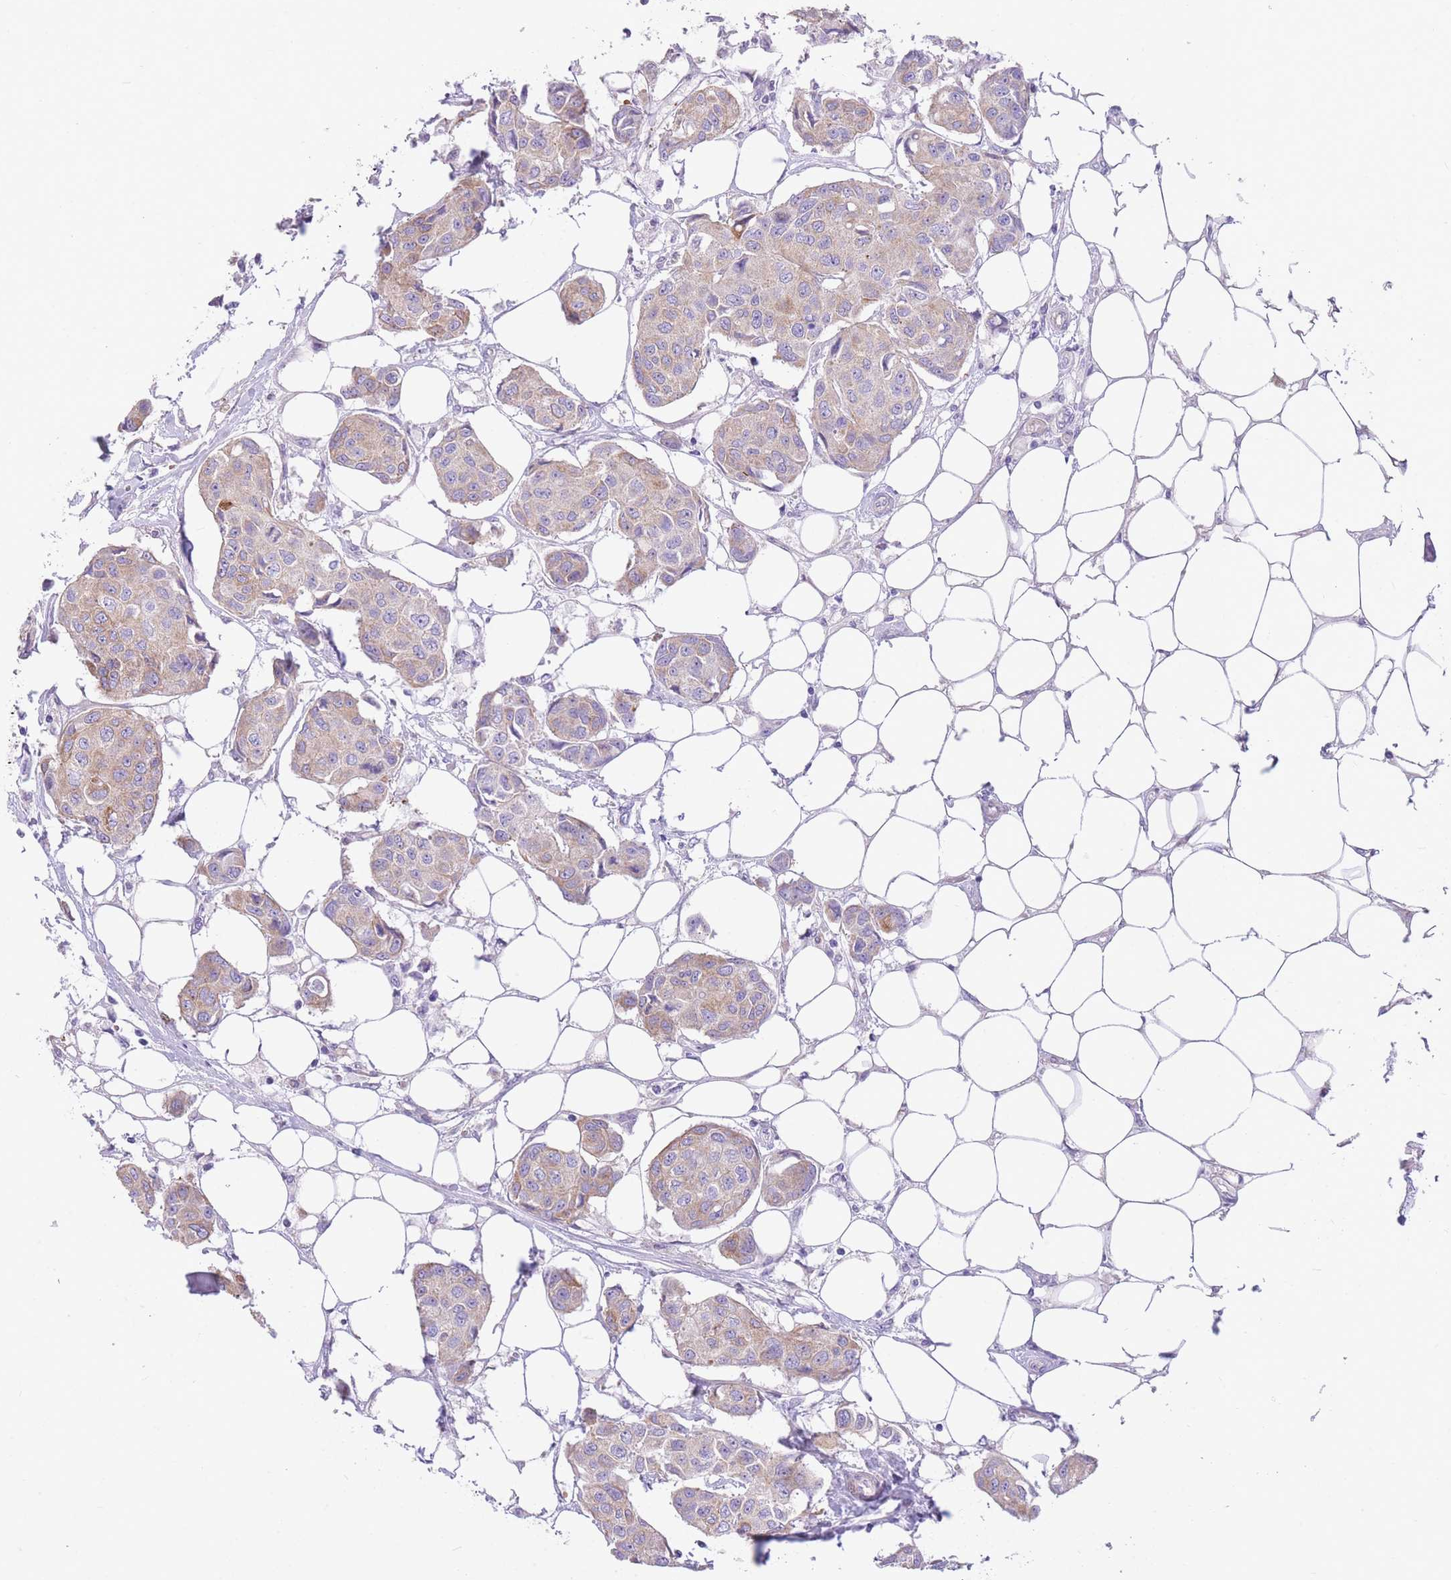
{"staining": {"intensity": "weak", "quantity": "25%-75%", "location": "cytoplasmic/membranous"}, "tissue": "breast cancer", "cell_type": "Tumor cells", "image_type": "cancer", "snomed": [{"axis": "morphology", "description": "Duct carcinoma"}, {"axis": "topography", "description": "Breast"}, {"axis": "topography", "description": "Lymph node"}], "caption": "Weak cytoplasmic/membranous staining for a protein is appreciated in approximately 25%-75% of tumor cells of breast invasive ductal carcinoma using IHC.", "gene": "RHOU", "patient": {"sex": "female", "age": 80}}